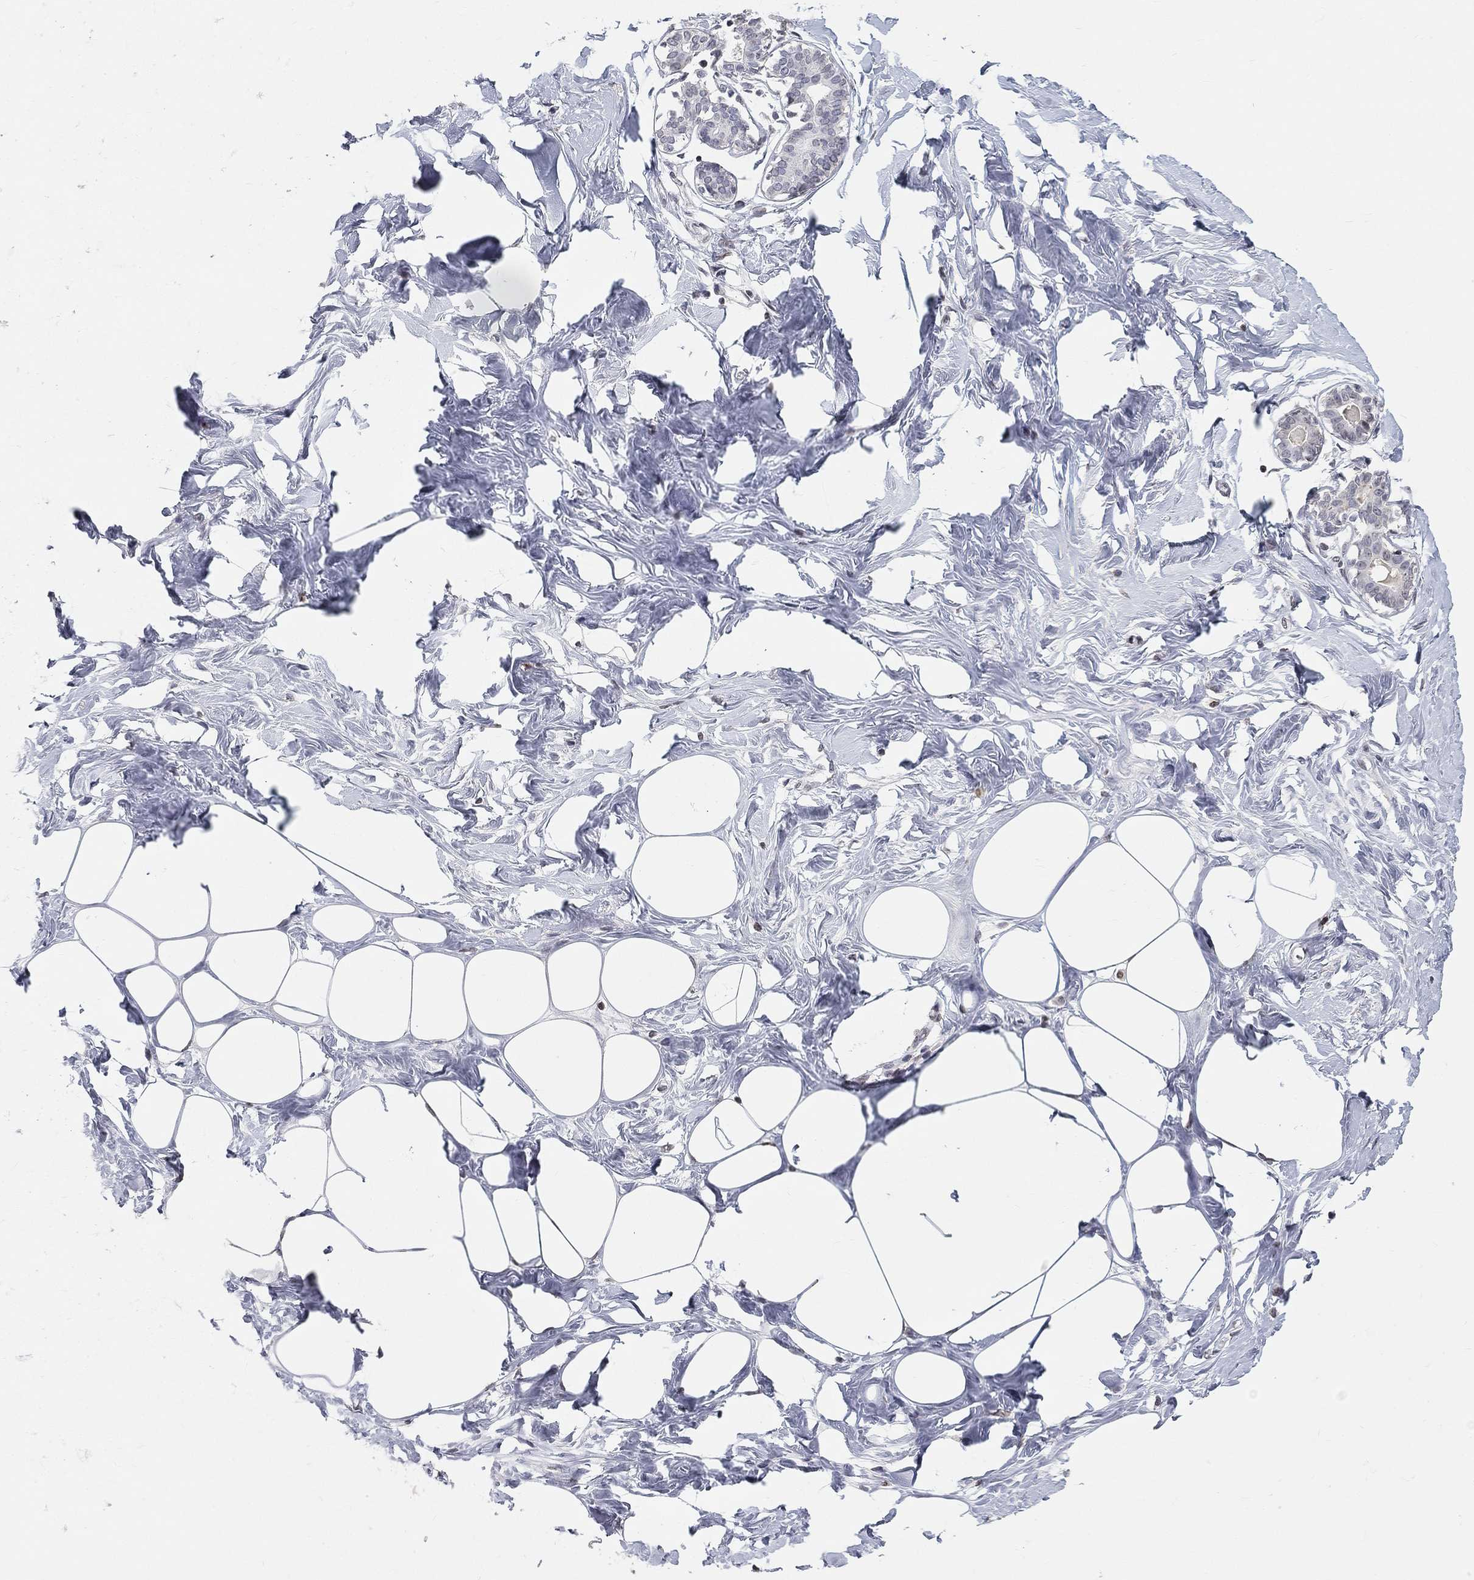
{"staining": {"intensity": "negative", "quantity": "none", "location": "none"}, "tissue": "breast", "cell_type": "Adipocytes", "image_type": "normal", "snomed": [{"axis": "morphology", "description": "Normal tissue, NOS"}, {"axis": "morphology", "description": "Lobular carcinoma, in situ"}, {"axis": "topography", "description": "Breast"}], "caption": "Immunohistochemistry of benign breast displays no positivity in adipocytes.", "gene": "ARG1", "patient": {"sex": "female", "age": 35}}